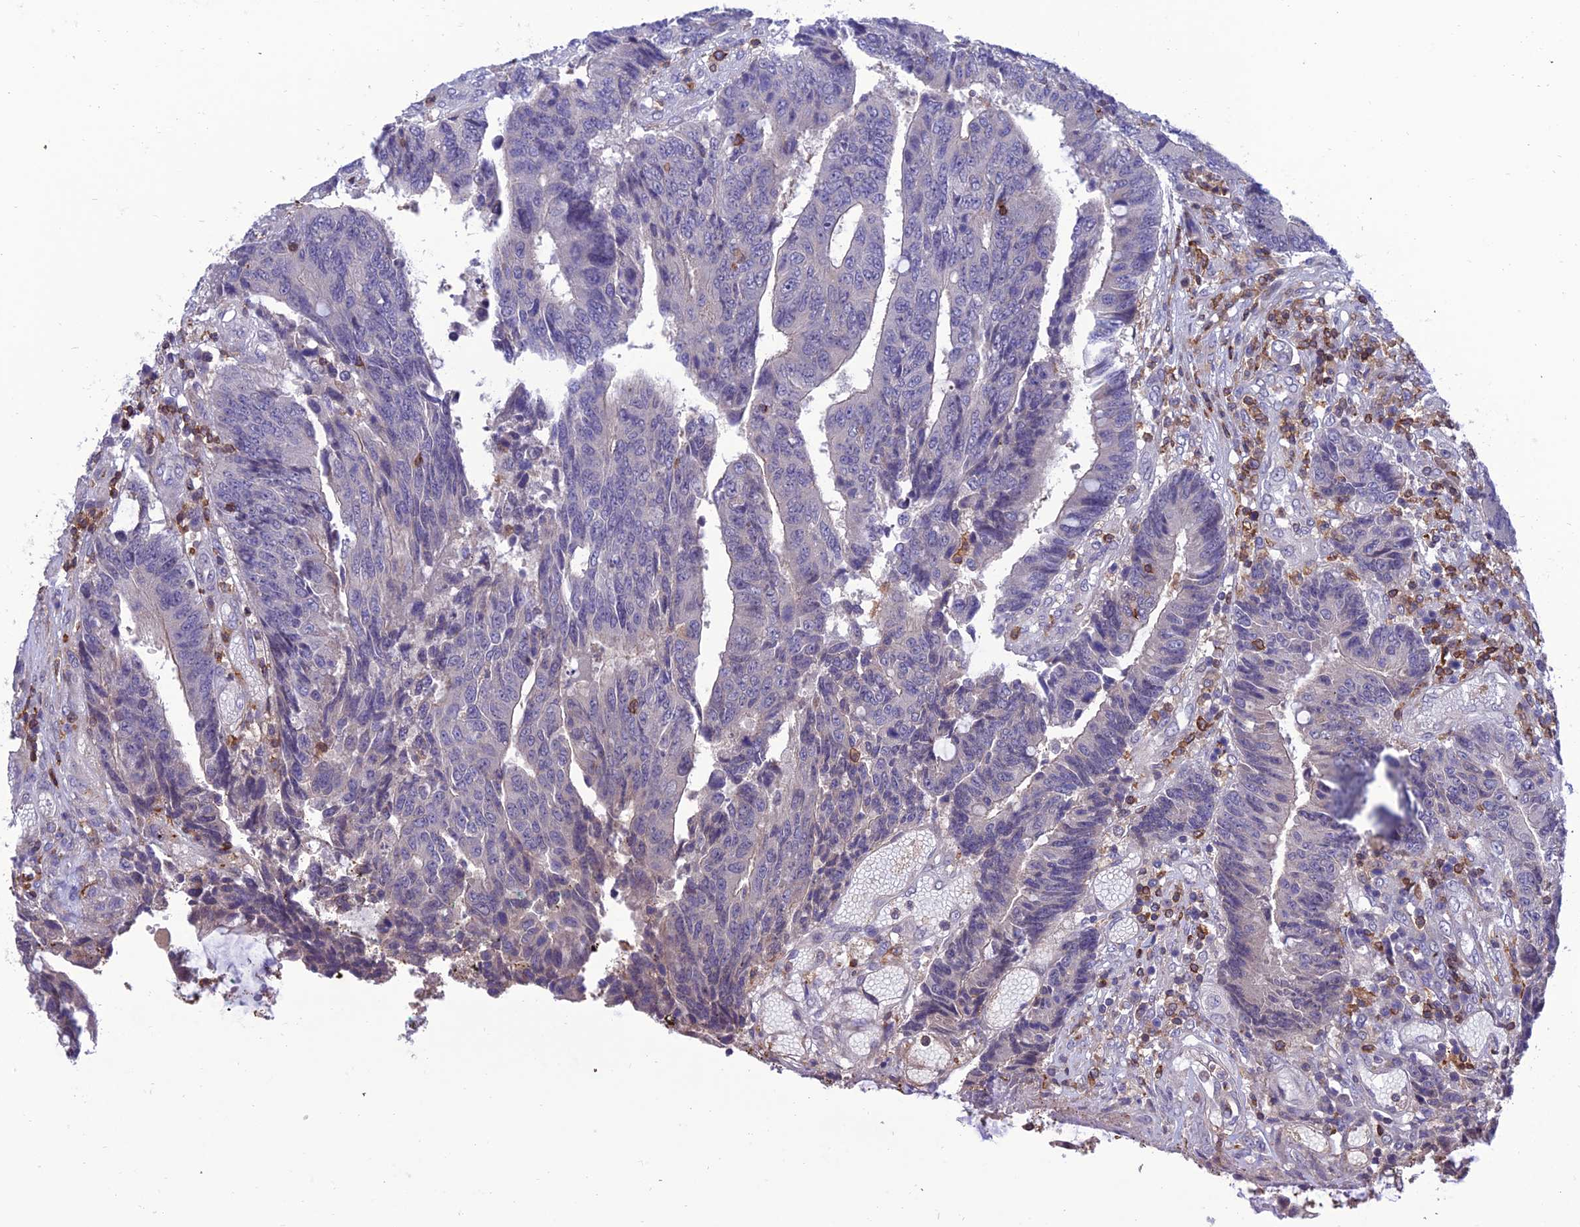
{"staining": {"intensity": "negative", "quantity": "none", "location": "none"}, "tissue": "colorectal cancer", "cell_type": "Tumor cells", "image_type": "cancer", "snomed": [{"axis": "morphology", "description": "Adenocarcinoma, NOS"}, {"axis": "topography", "description": "Rectum"}], "caption": "Tumor cells show no significant protein positivity in colorectal adenocarcinoma.", "gene": "FAM76A", "patient": {"sex": "male", "age": 84}}